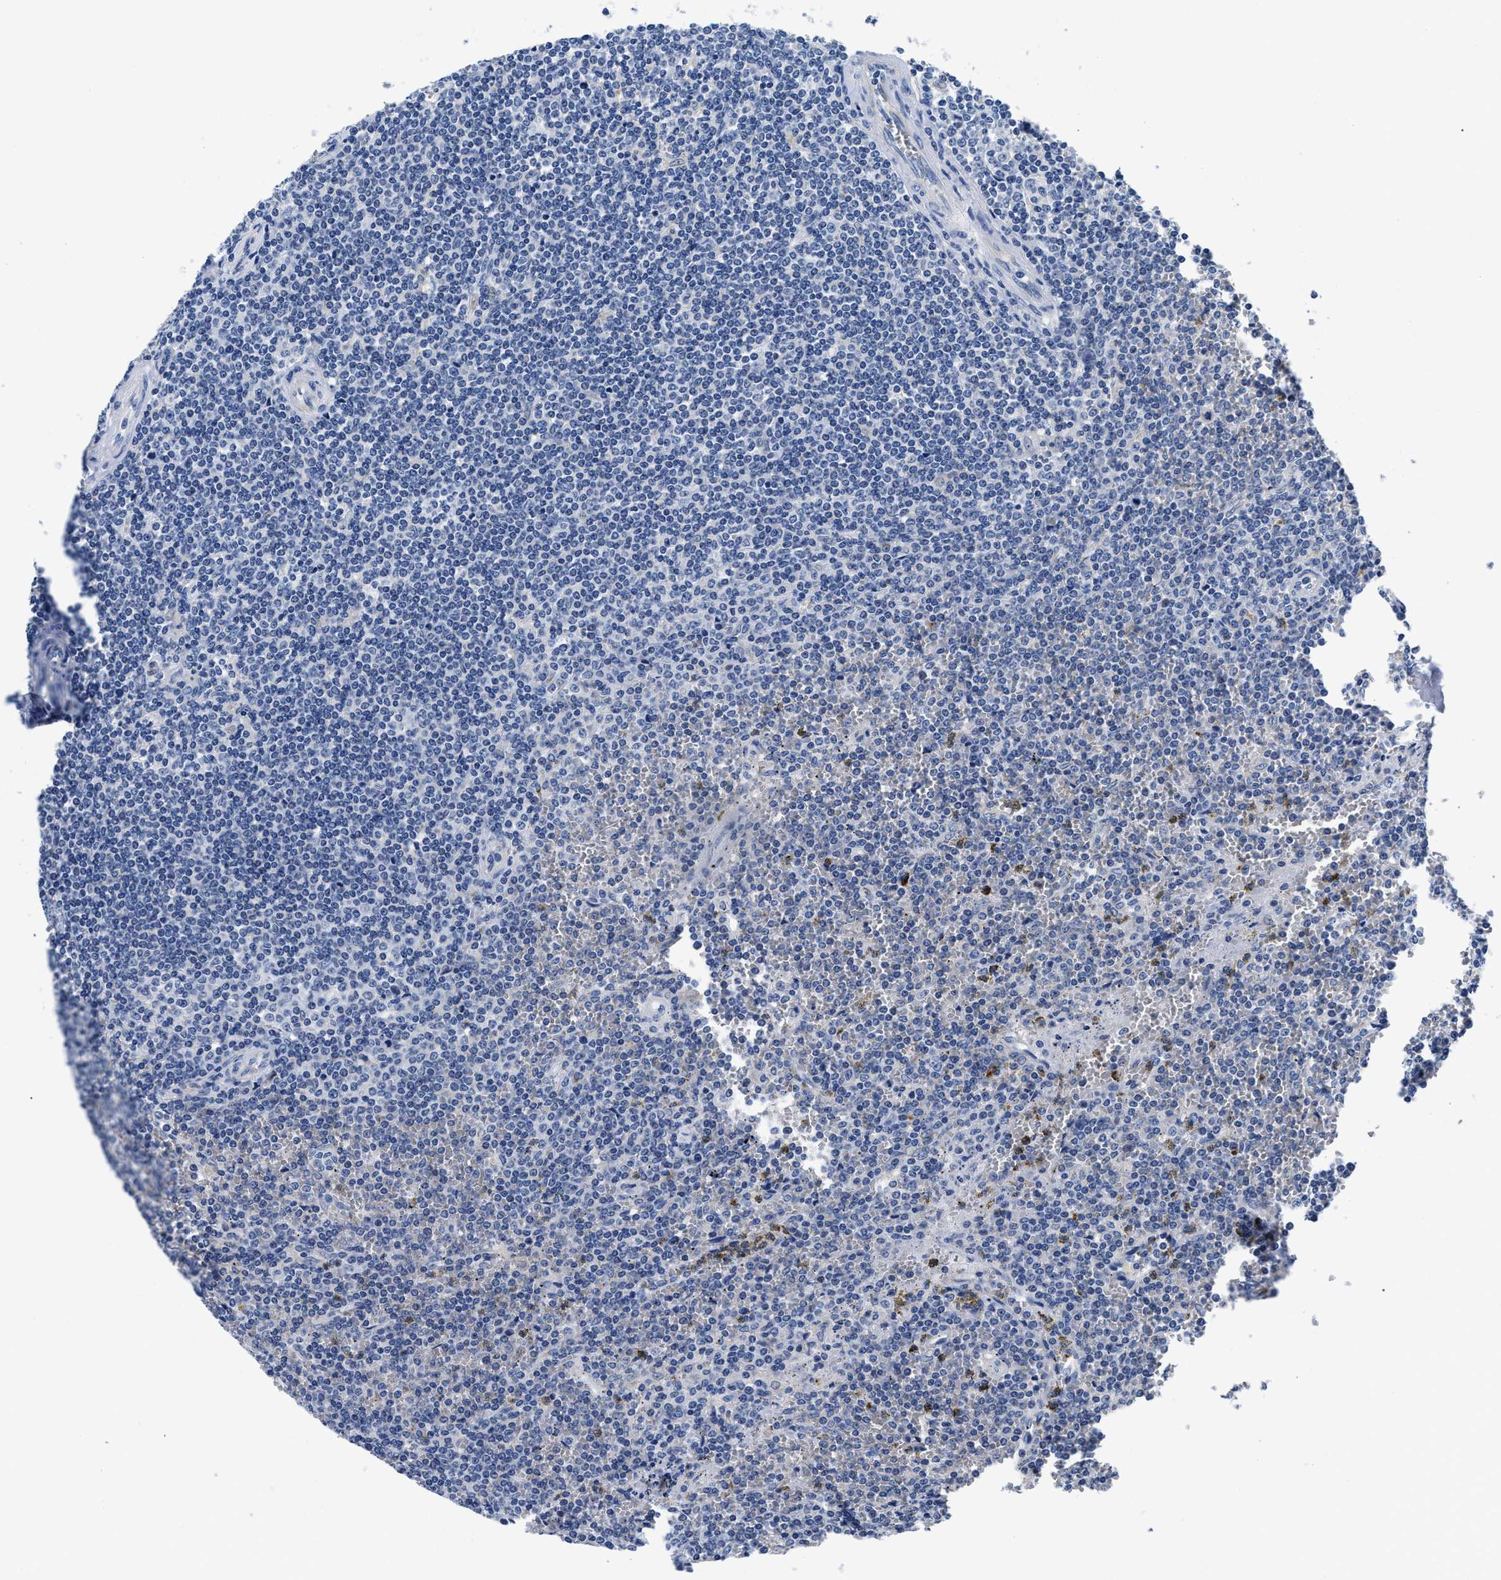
{"staining": {"intensity": "negative", "quantity": "none", "location": "none"}, "tissue": "lymphoma", "cell_type": "Tumor cells", "image_type": "cancer", "snomed": [{"axis": "morphology", "description": "Malignant lymphoma, non-Hodgkin's type, Low grade"}, {"axis": "topography", "description": "Spleen"}], "caption": "IHC of human malignant lymphoma, non-Hodgkin's type (low-grade) reveals no staining in tumor cells.", "gene": "SLC35F1", "patient": {"sex": "female", "age": 19}}